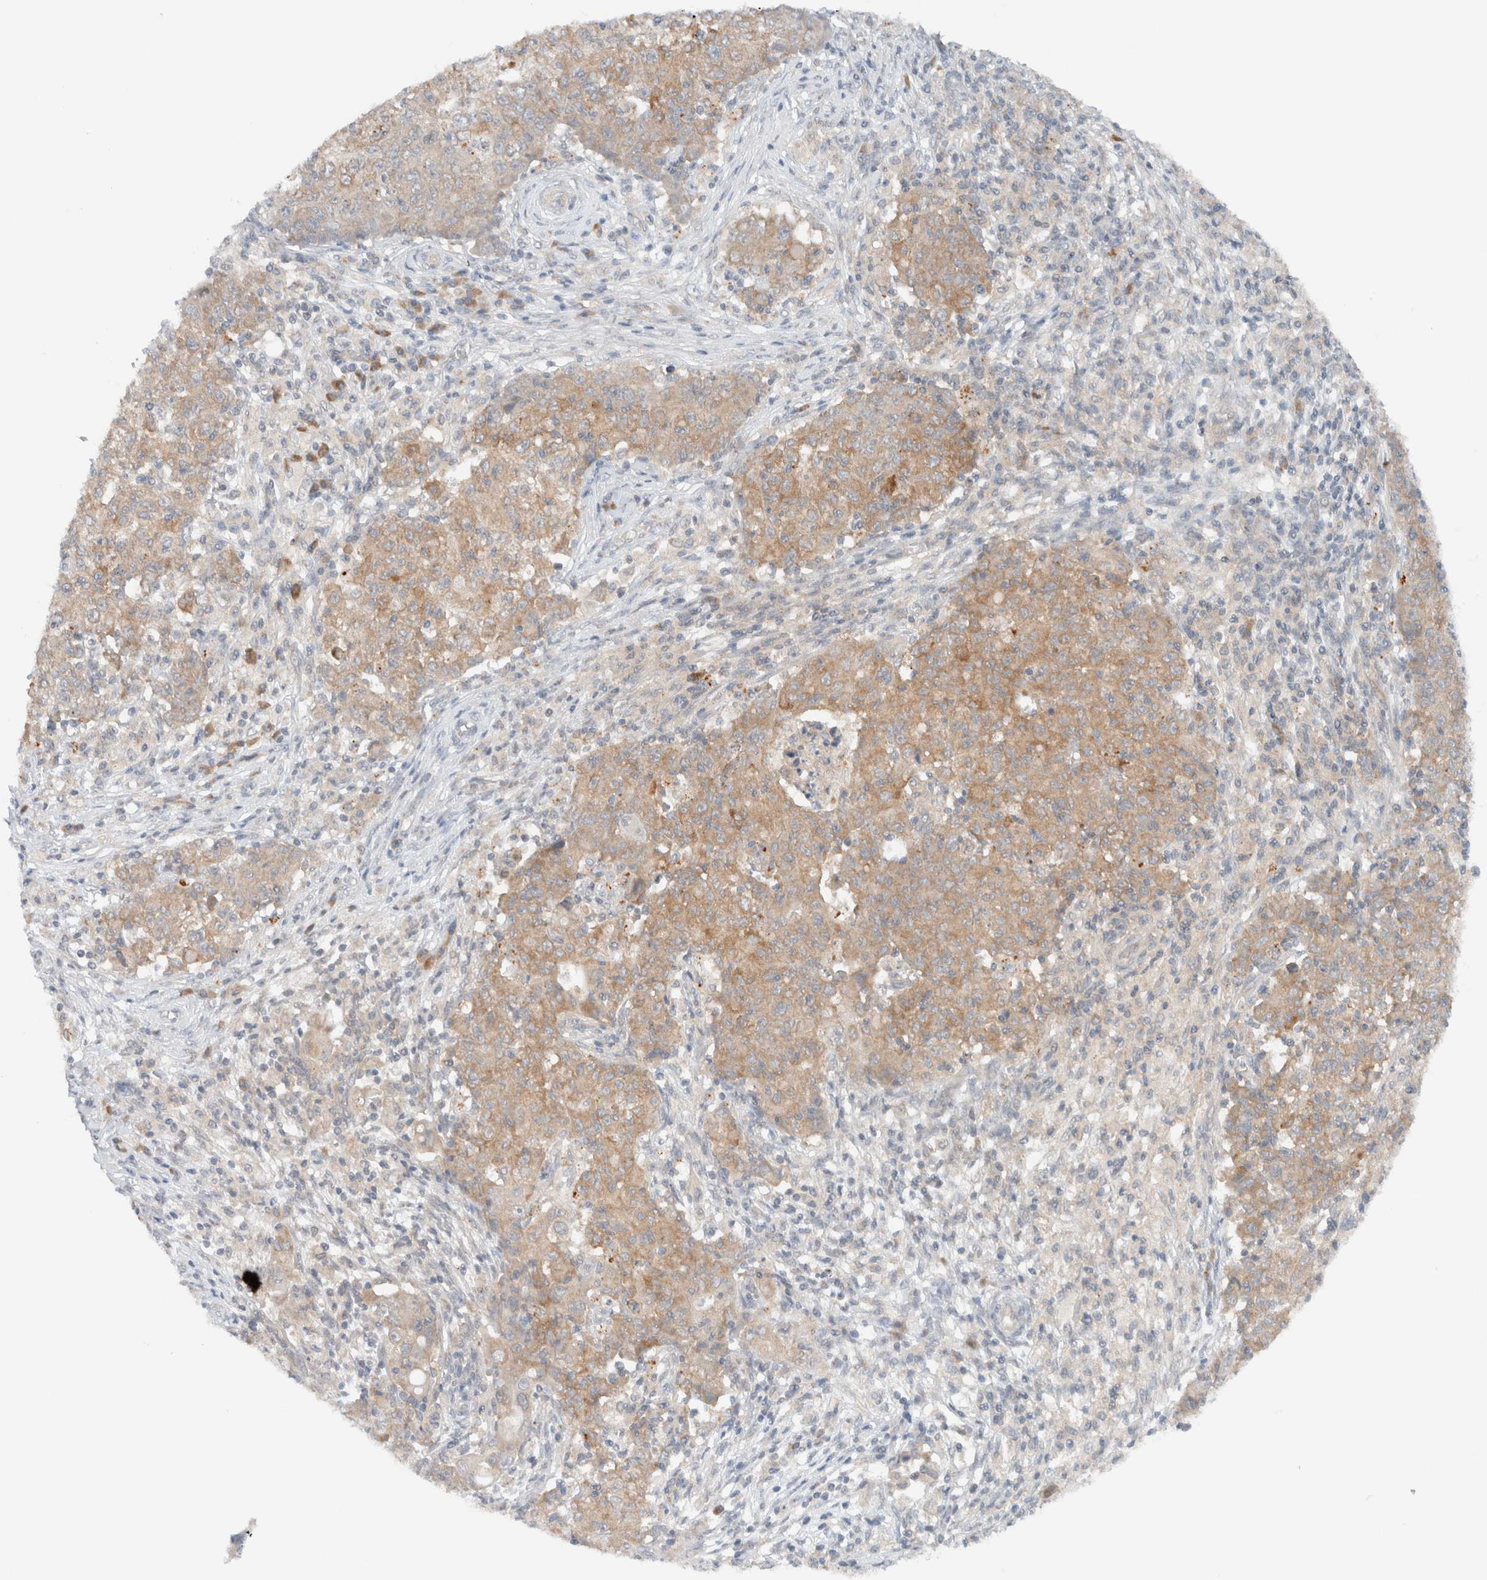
{"staining": {"intensity": "moderate", "quantity": ">75%", "location": "cytoplasmic/membranous"}, "tissue": "ovarian cancer", "cell_type": "Tumor cells", "image_type": "cancer", "snomed": [{"axis": "morphology", "description": "Carcinoma, endometroid"}, {"axis": "topography", "description": "Ovary"}], "caption": "Immunohistochemistry staining of ovarian endometroid carcinoma, which exhibits medium levels of moderate cytoplasmic/membranous expression in approximately >75% of tumor cells indicating moderate cytoplasmic/membranous protein positivity. The staining was performed using DAB (brown) for protein detection and nuclei were counterstained in hematoxylin (blue).", "gene": "ARFGEF2", "patient": {"sex": "female", "age": 42}}